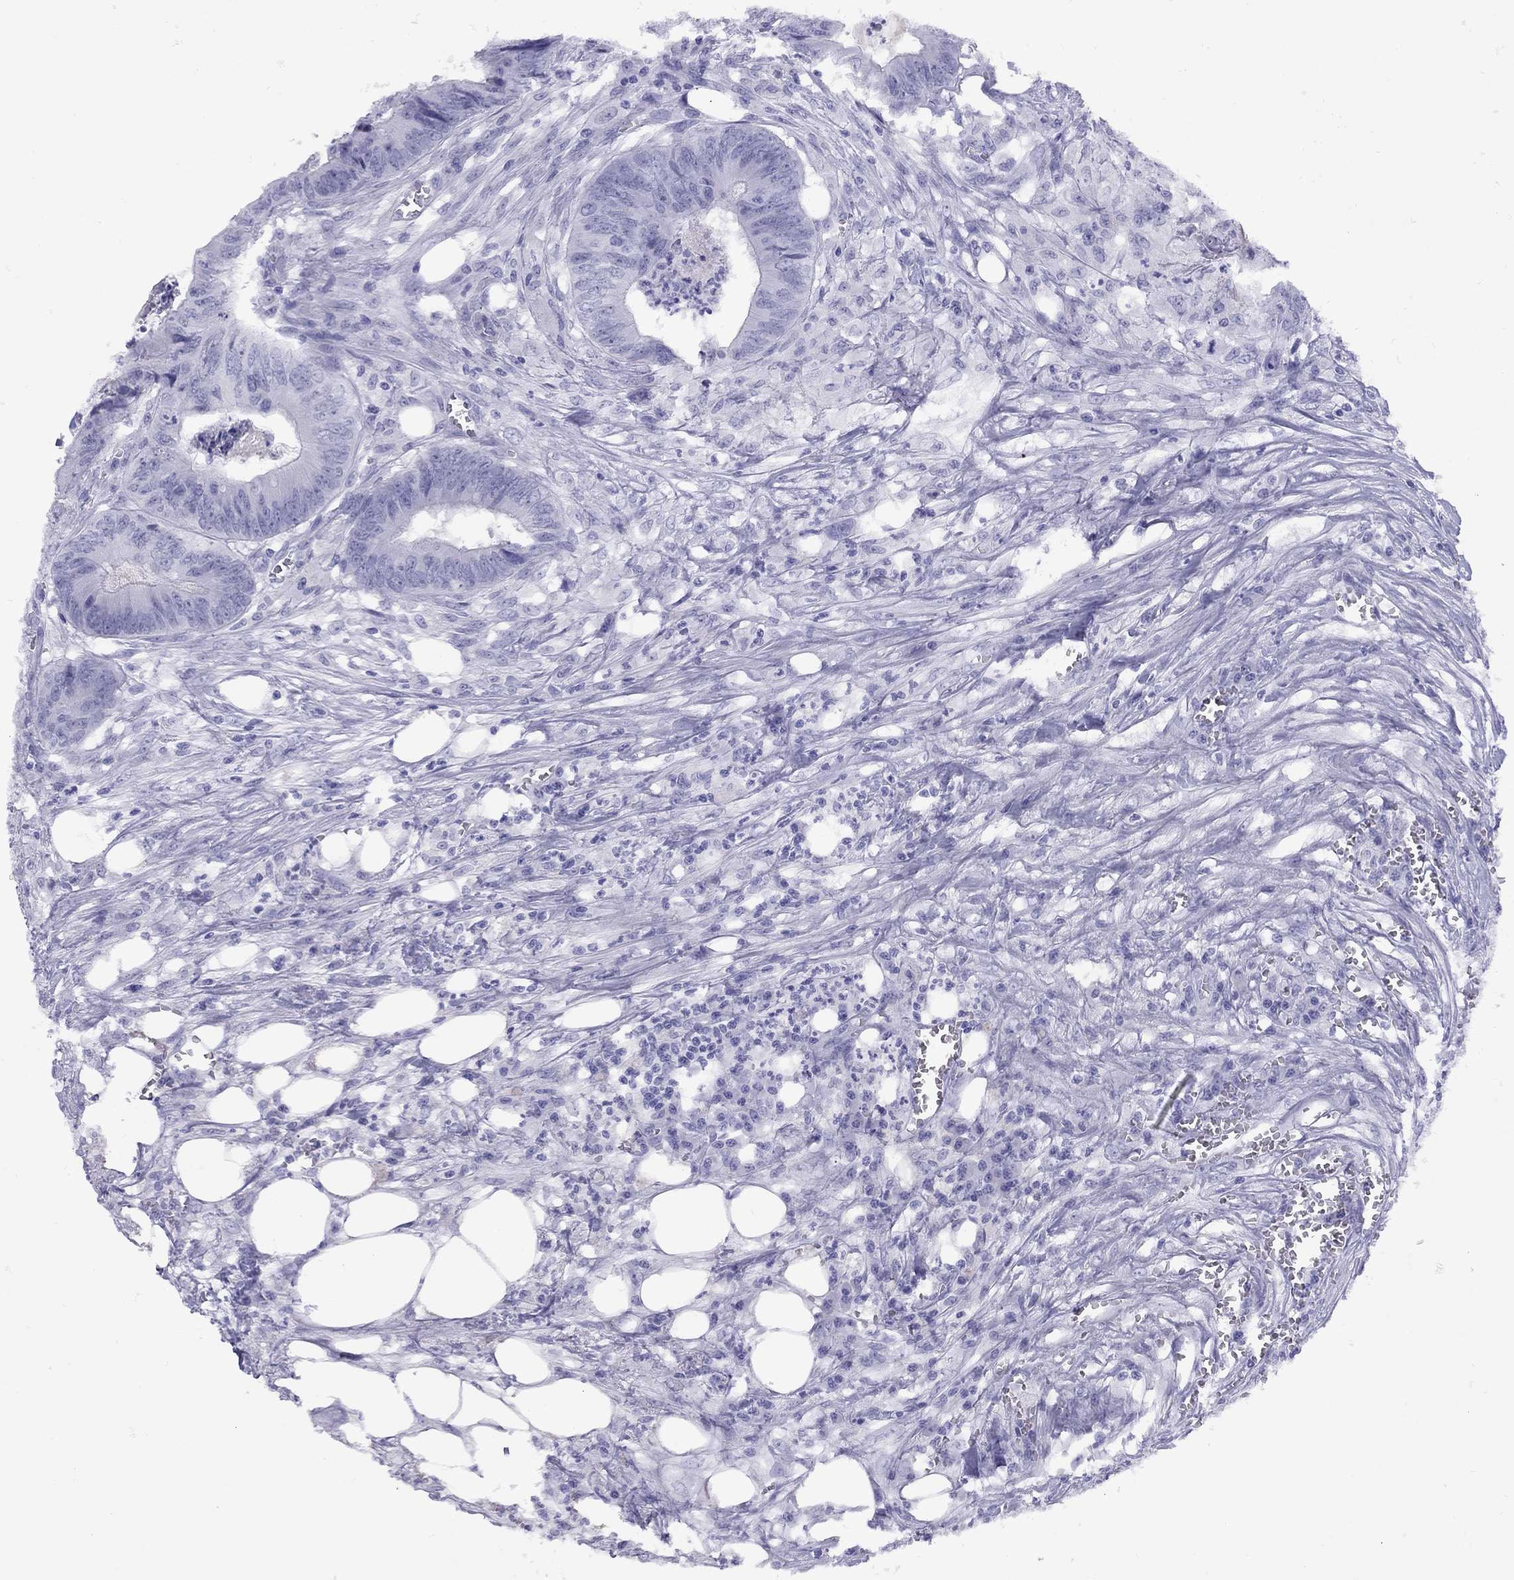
{"staining": {"intensity": "negative", "quantity": "none", "location": "none"}, "tissue": "colorectal cancer", "cell_type": "Tumor cells", "image_type": "cancer", "snomed": [{"axis": "morphology", "description": "Adenocarcinoma, NOS"}, {"axis": "topography", "description": "Colon"}], "caption": "Immunohistochemistry image of neoplastic tissue: adenocarcinoma (colorectal) stained with DAB (3,3'-diaminobenzidine) exhibits no significant protein staining in tumor cells.", "gene": "LYAR", "patient": {"sex": "male", "age": 84}}